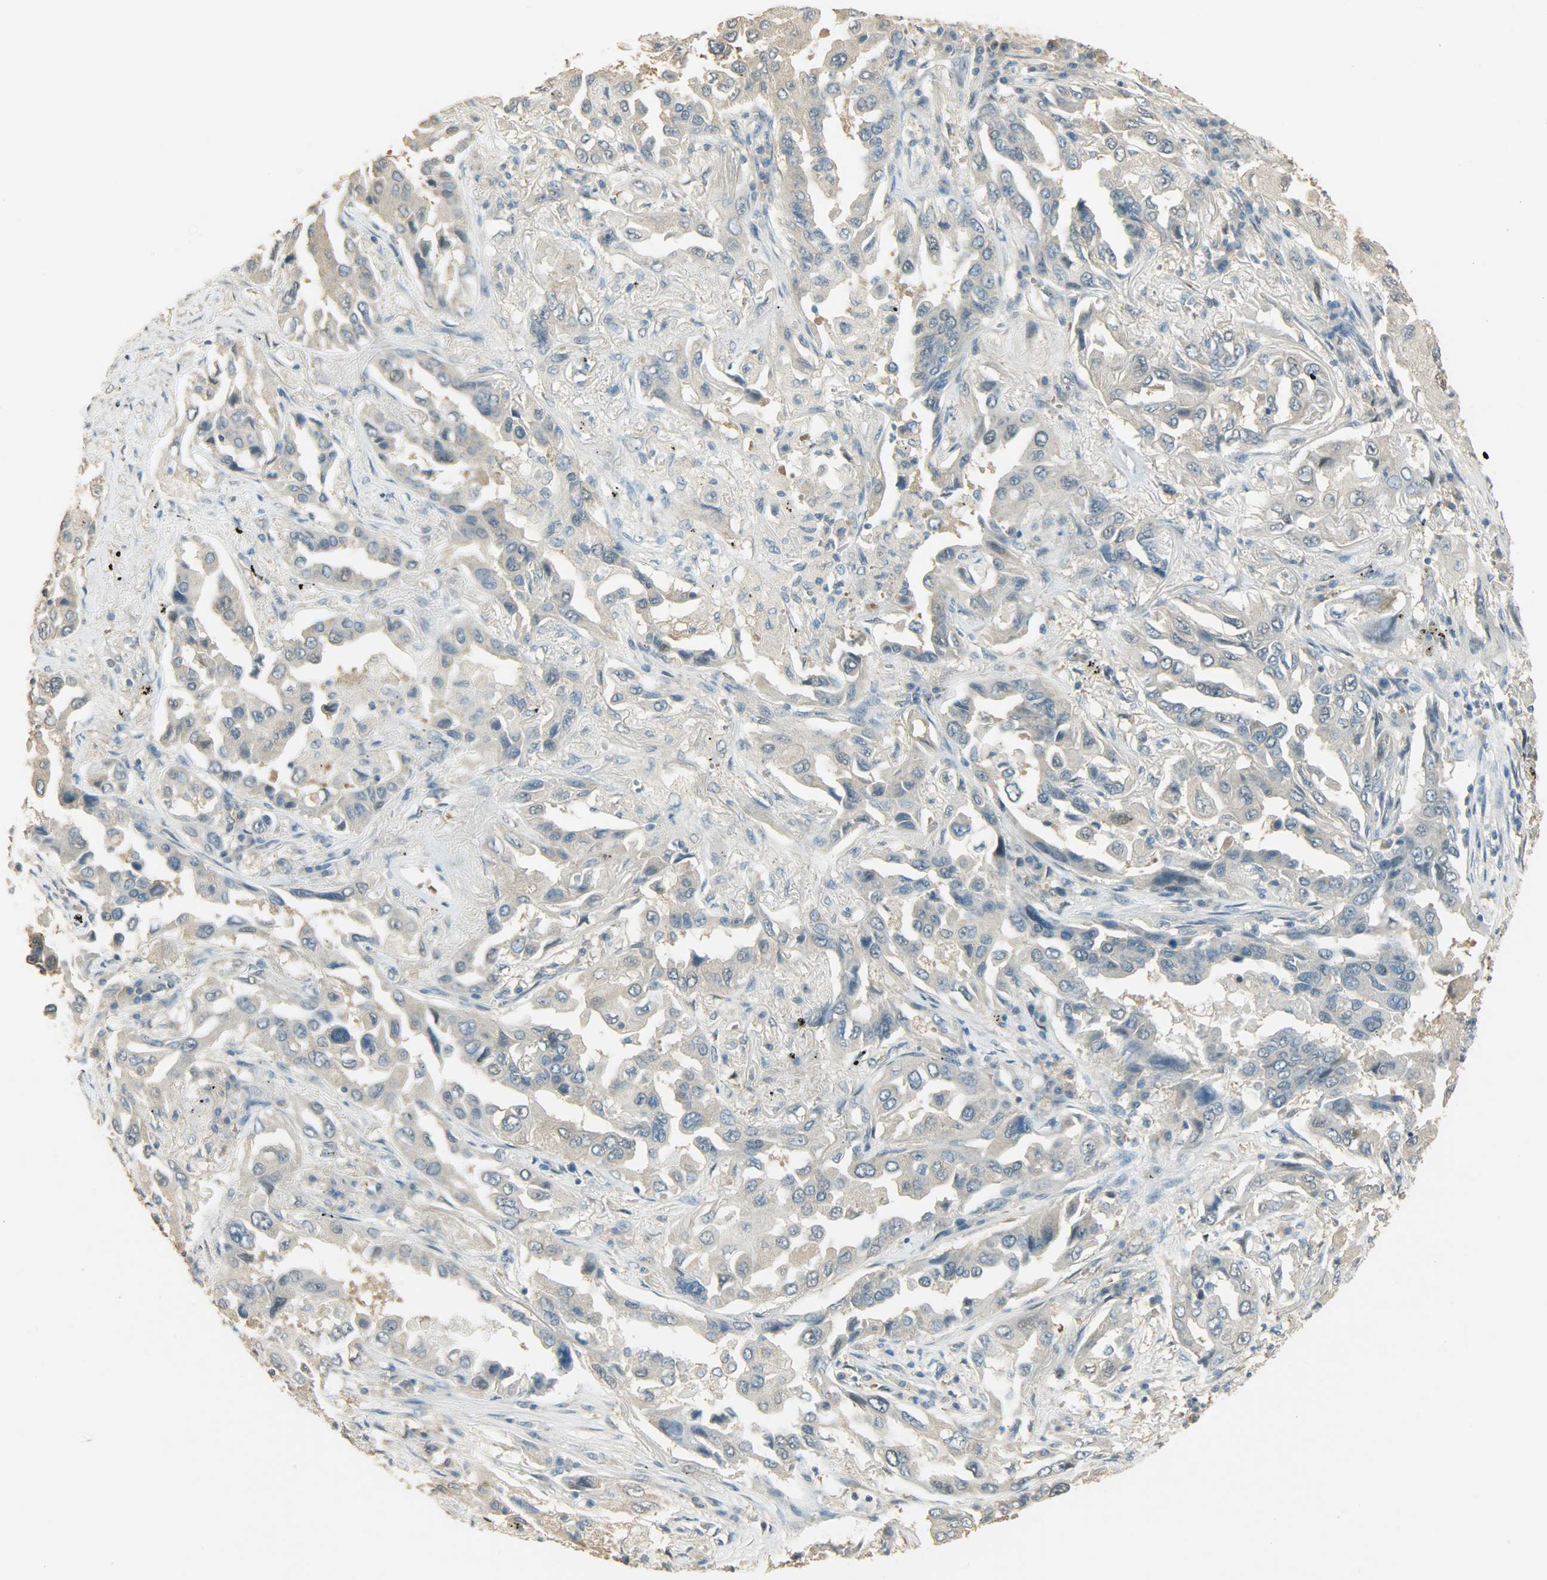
{"staining": {"intensity": "negative", "quantity": "none", "location": "none"}, "tissue": "lung cancer", "cell_type": "Tumor cells", "image_type": "cancer", "snomed": [{"axis": "morphology", "description": "Adenocarcinoma, NOS"}, {"axis": "topography", "description": "Lung"}], "caption": "Immunohistochemistry (IHC) micrograph of lung cancer (adenocarcinoma) stained for a protein (brown), which displays no staining in tumor cells. The staining is performed using DAB brown chromogen with nuclei counter-stained in using hematoxylin.", "gene": "PRMT5", "patient": {"sex": "female", "age": 65}}